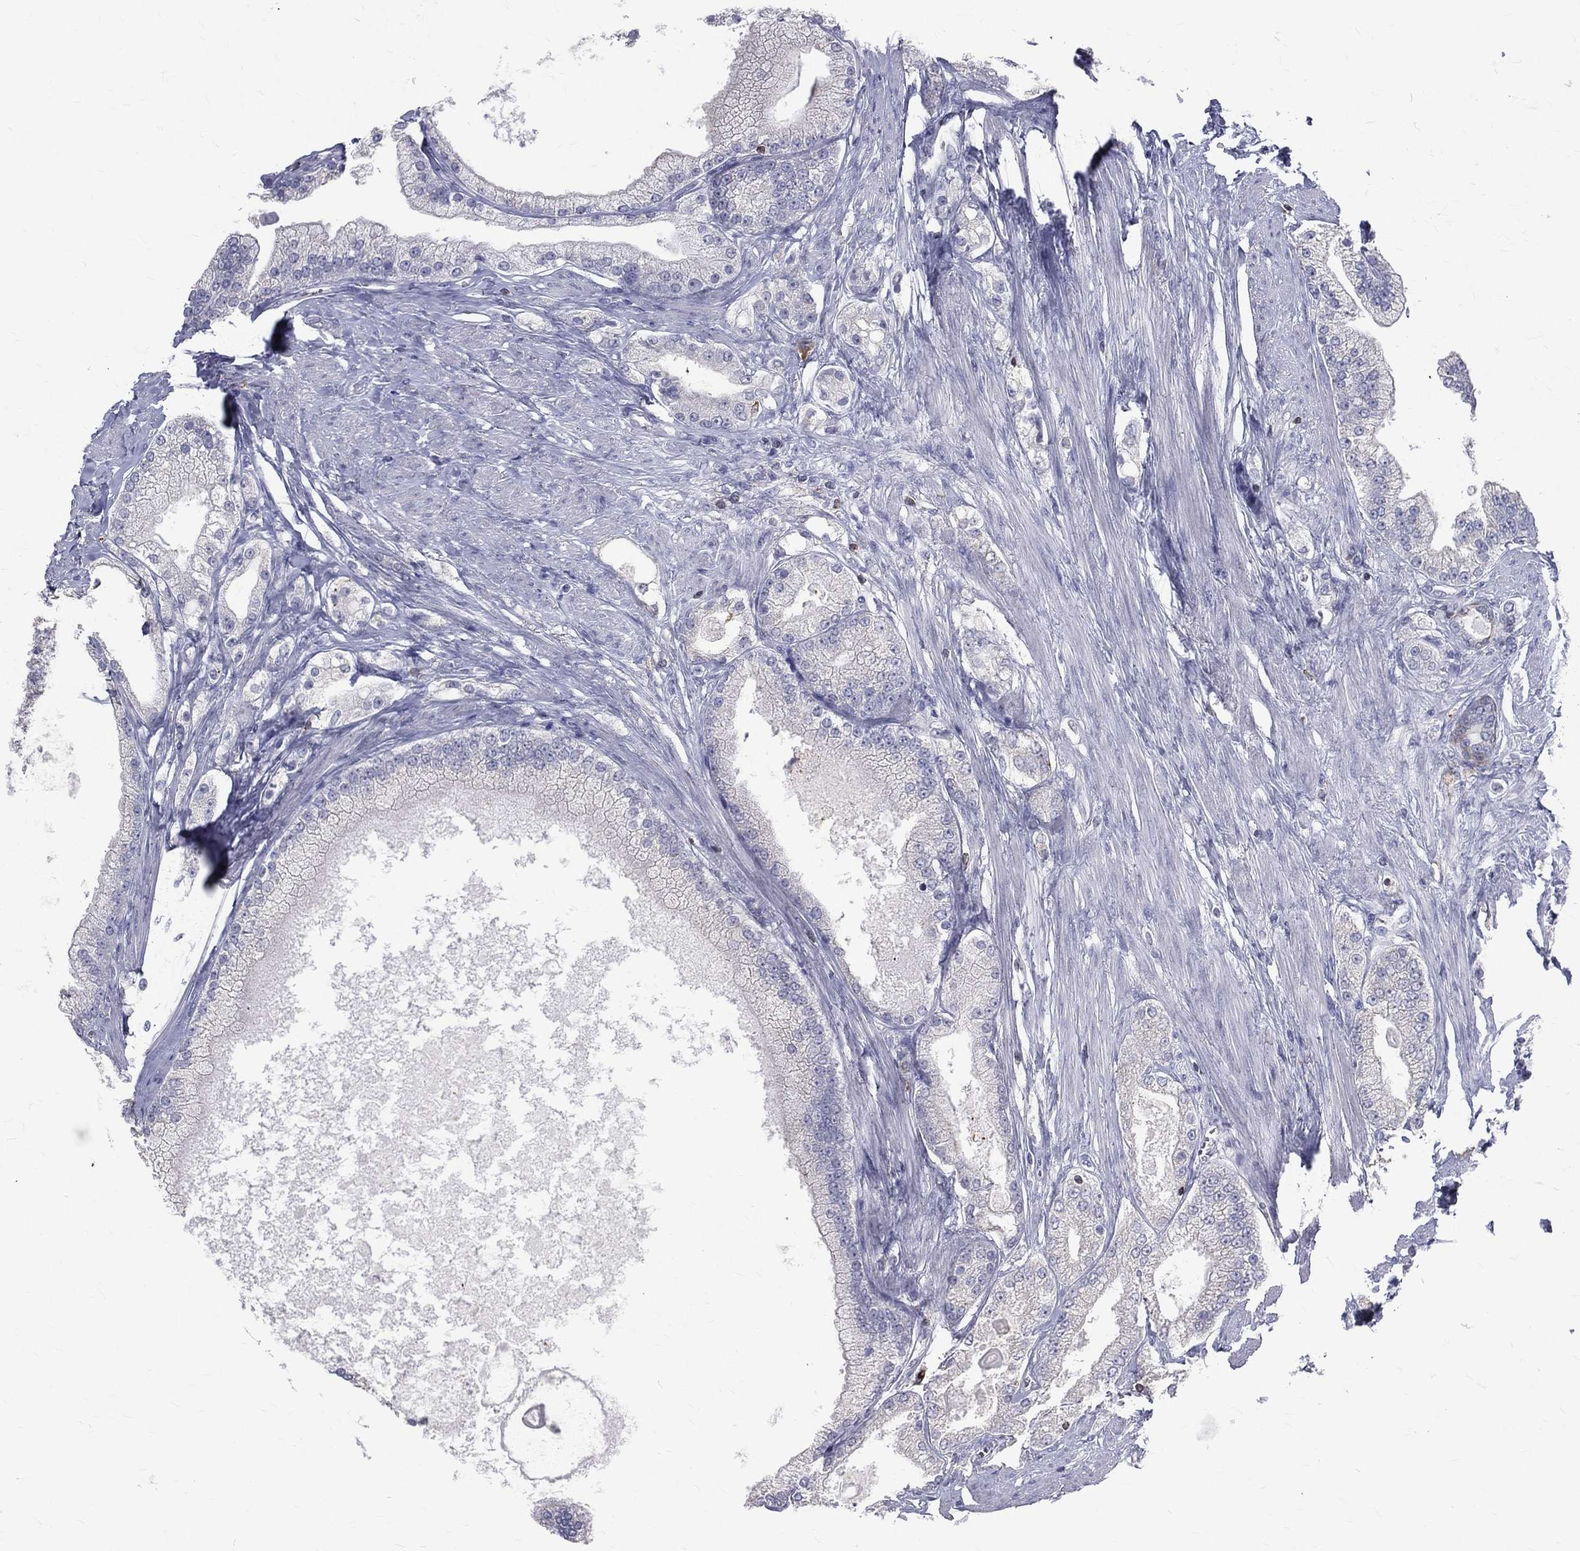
{"staining": {"intensity": "negative", "quantity": "none", "location": "none"}, "tissue": "prostate cancer", "cell_type": "Tumor cells", "image_type": "cancer", "snomed": [{"axis": "morphology", "description": "Adenocarcinoma, NOS"}, {"axis": "topography", "description": "Prostate and seminal vesicle, NOS"}, {"axis": "topography", "description": "Prostate"}], "caption": "Immunohistochemistry of human prostate cancer shows no staining in tumor cells. (Stains: DAB immunohistochemistry with hematoxylin counter stain, Microscopy: brightfield microscopy at high magnification).", "gene": "CTSW", "patient": {"sex": "male", "age": 67}}